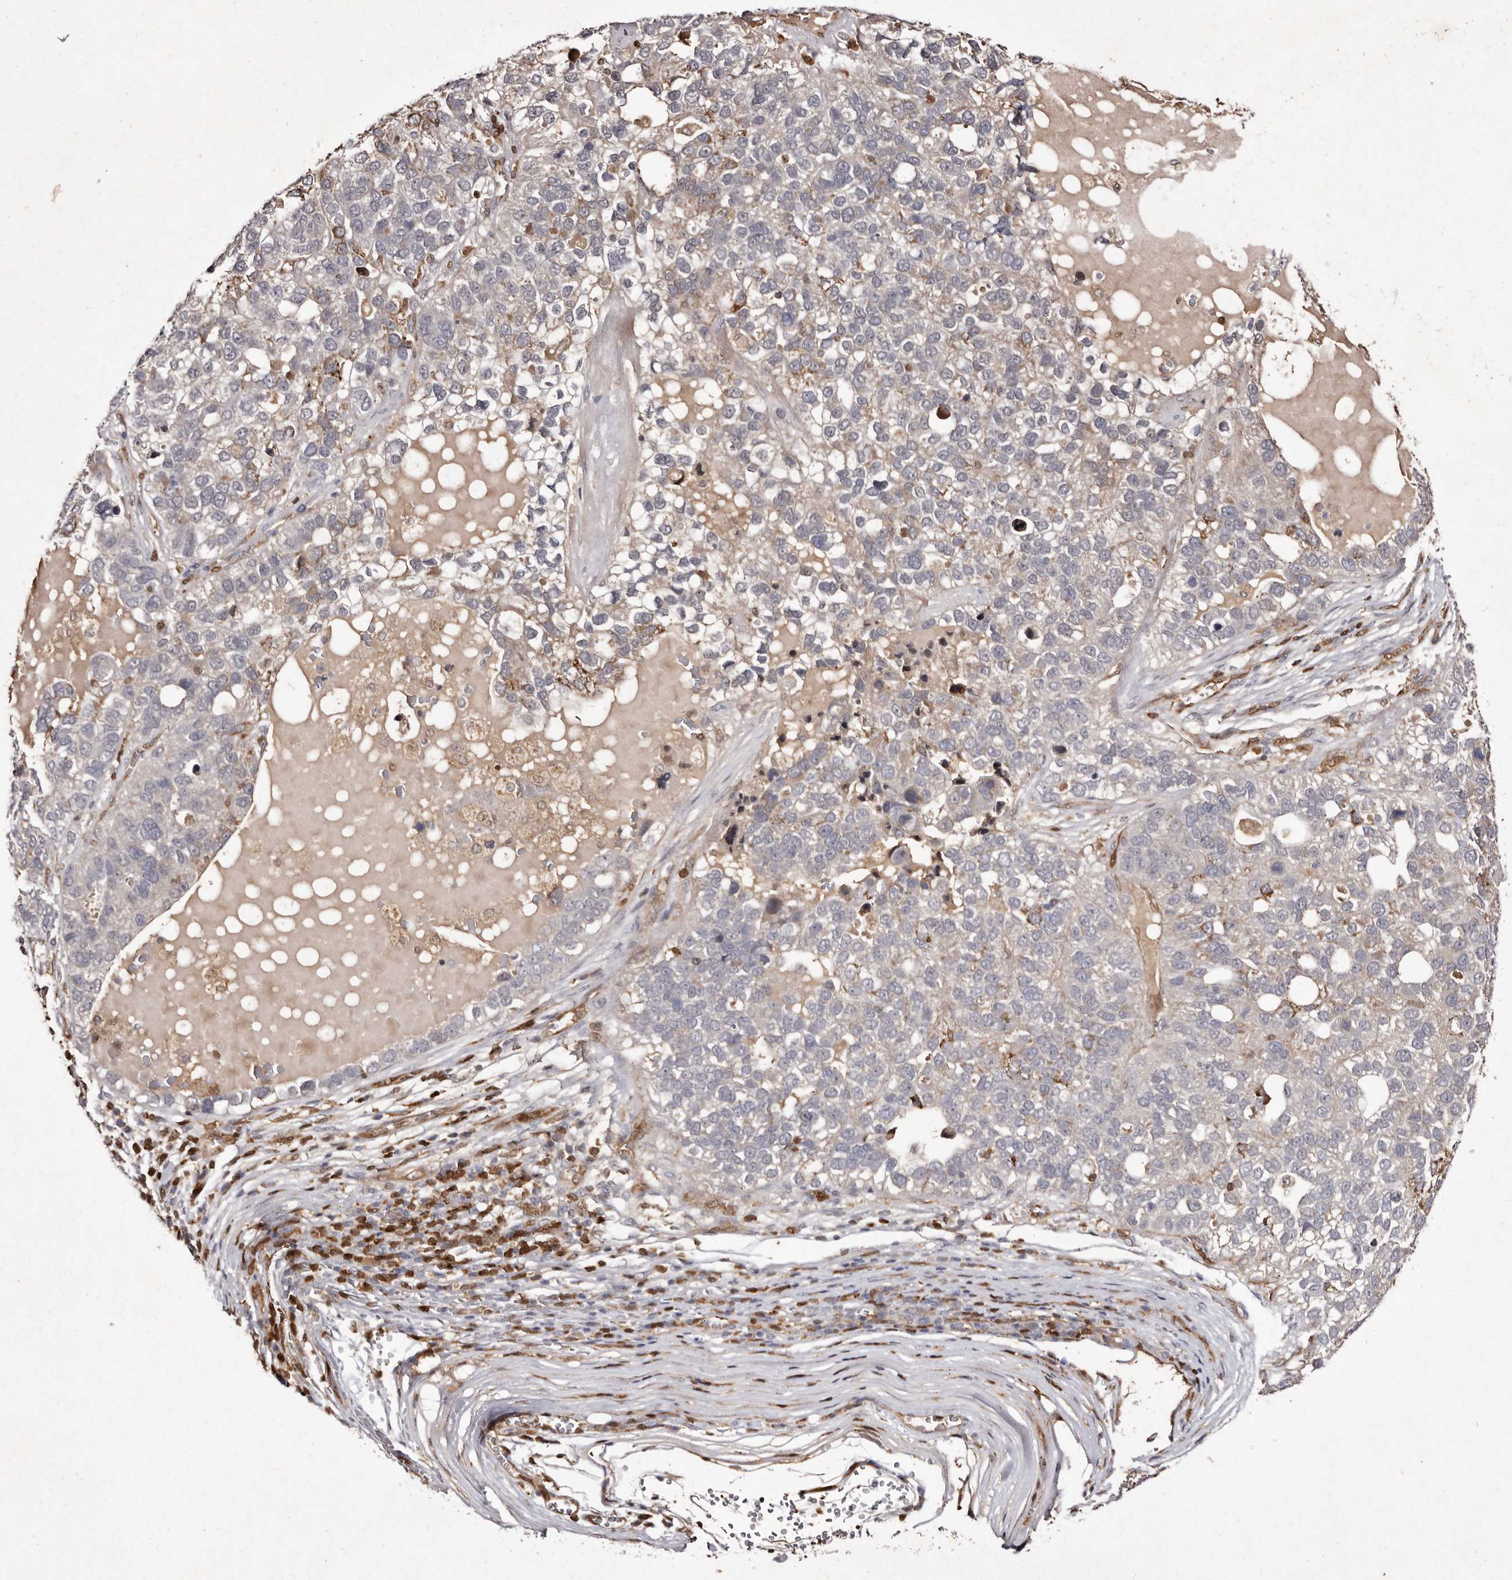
{"staining": {"intensity": "weak", "quantity": "25%-75%", "location": "cytoplasmic/membranous"}, "tissue": "pancreatic cancer", "cell_type": "Tumor cells", "image_type": "cancer", "snomed": [{"axis": "morphology", "description": "Adenocarcinoma, NOS"}, {"axis": "topography", "description": "Pancreas"}], "caption": "IHC photomicrograph of adenocarcinoma (pancreatic) stained for a protein (brown), which exhibits low levels of weak cytoplasmic/membranous staining in approximately 25%-75% of tumor cells.", "gene": "GIMAP4", "patient": {"sex": "female", "age": 61}}